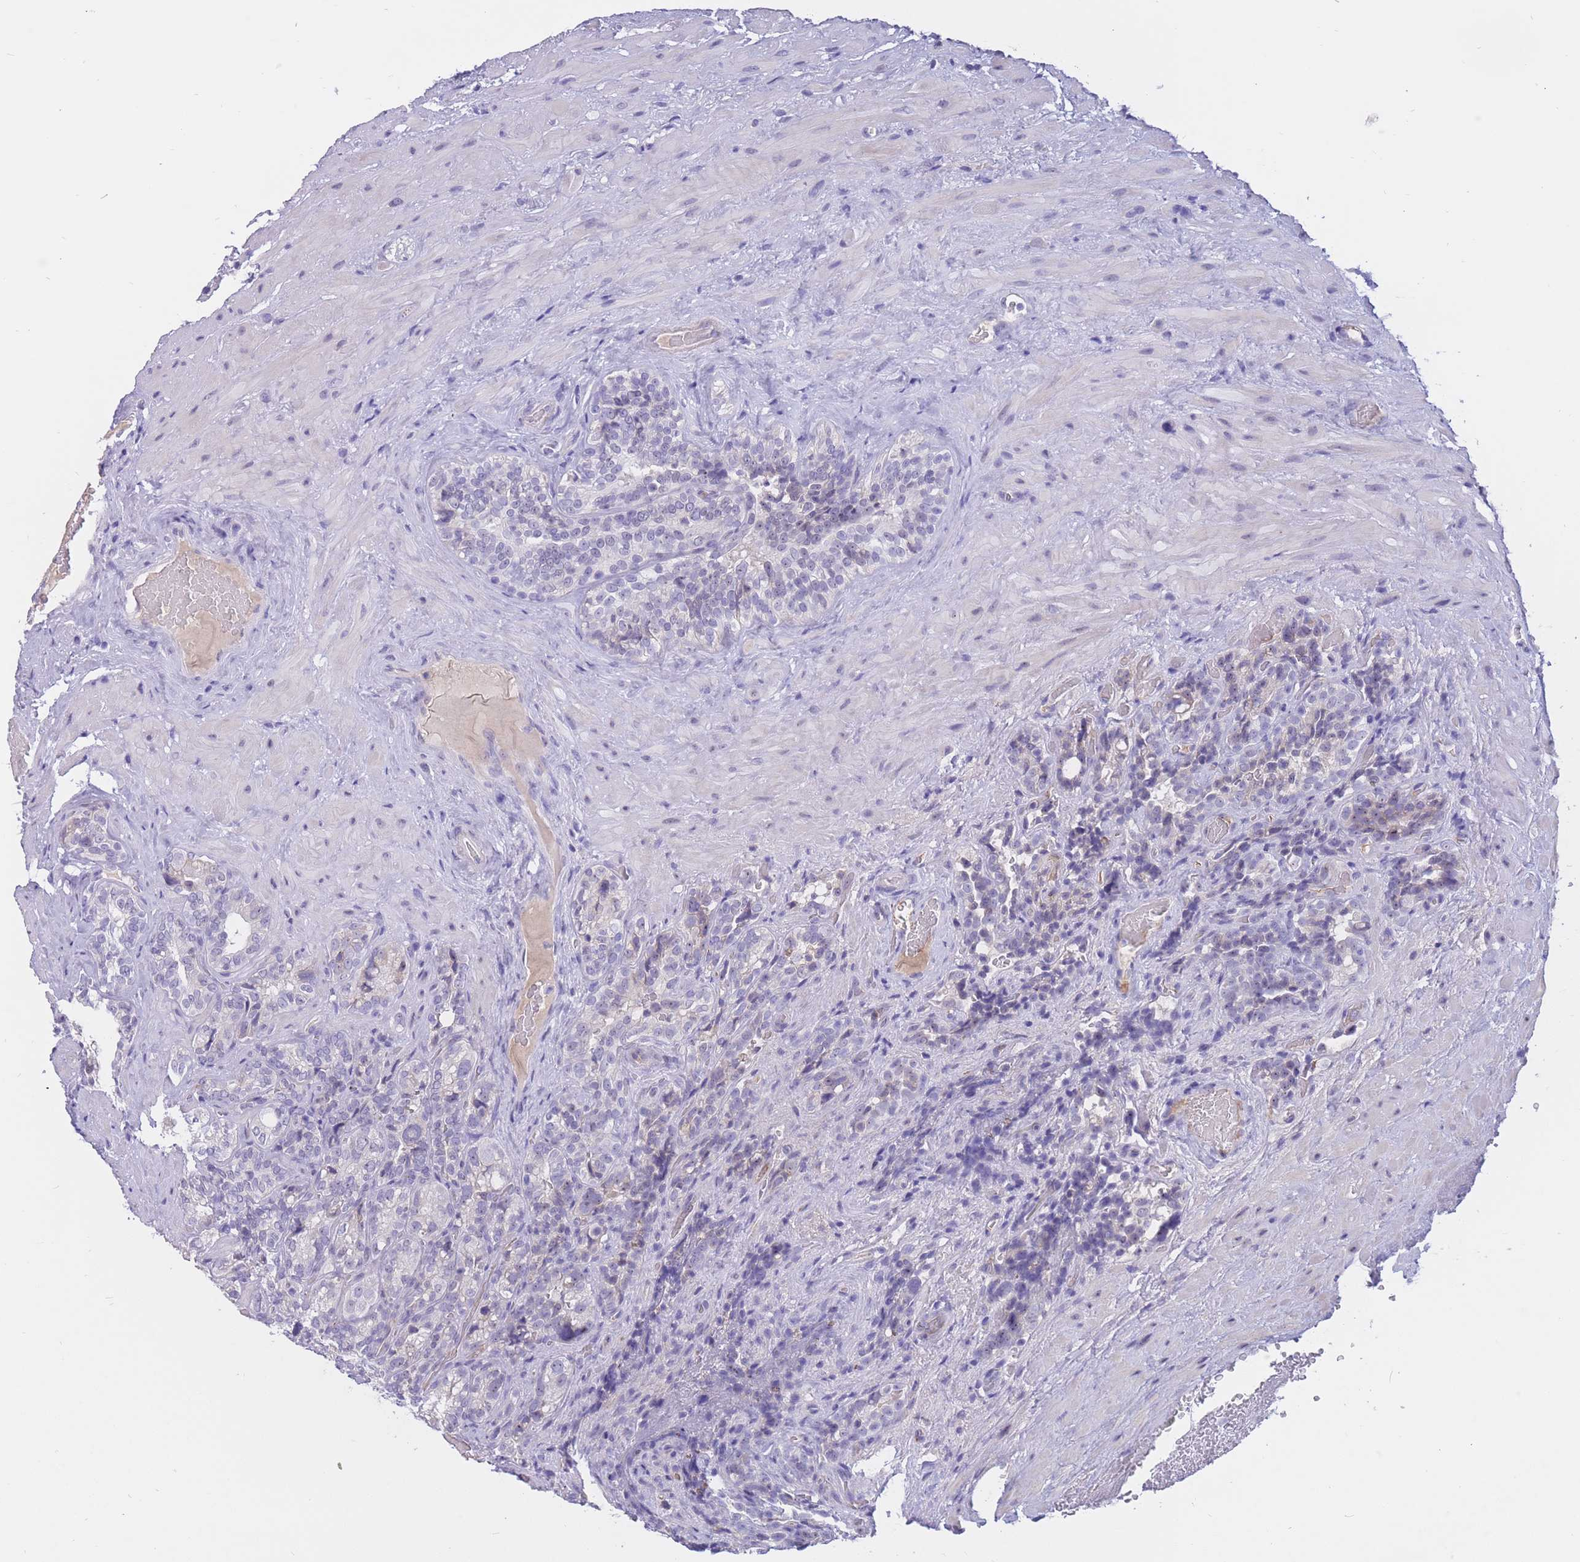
{"staining": {"intensity": "negative", "quantity": "none", "location": "none"}, "tissue": "seminal vesicle", "cell_type": "Glandular cells", "image_type": "normal", "snomed": [{"axis": "morphology", "description": "Normal tissue, NOS"}, {"axis": "topography", "description": "Seminal veicle"}, {"axis": "topography", "description": "Peripheral nerve tissue"}], "caption": "Immunohistochemistry (IHC) of unremarkable human seminal vesicle shows no positivity in glandular cells. (DAB immunohistochemistry (IHC) with hematoxylin counter stain).", "gene": "BOP1", "patient": {"sex": "male", "age": 67}}